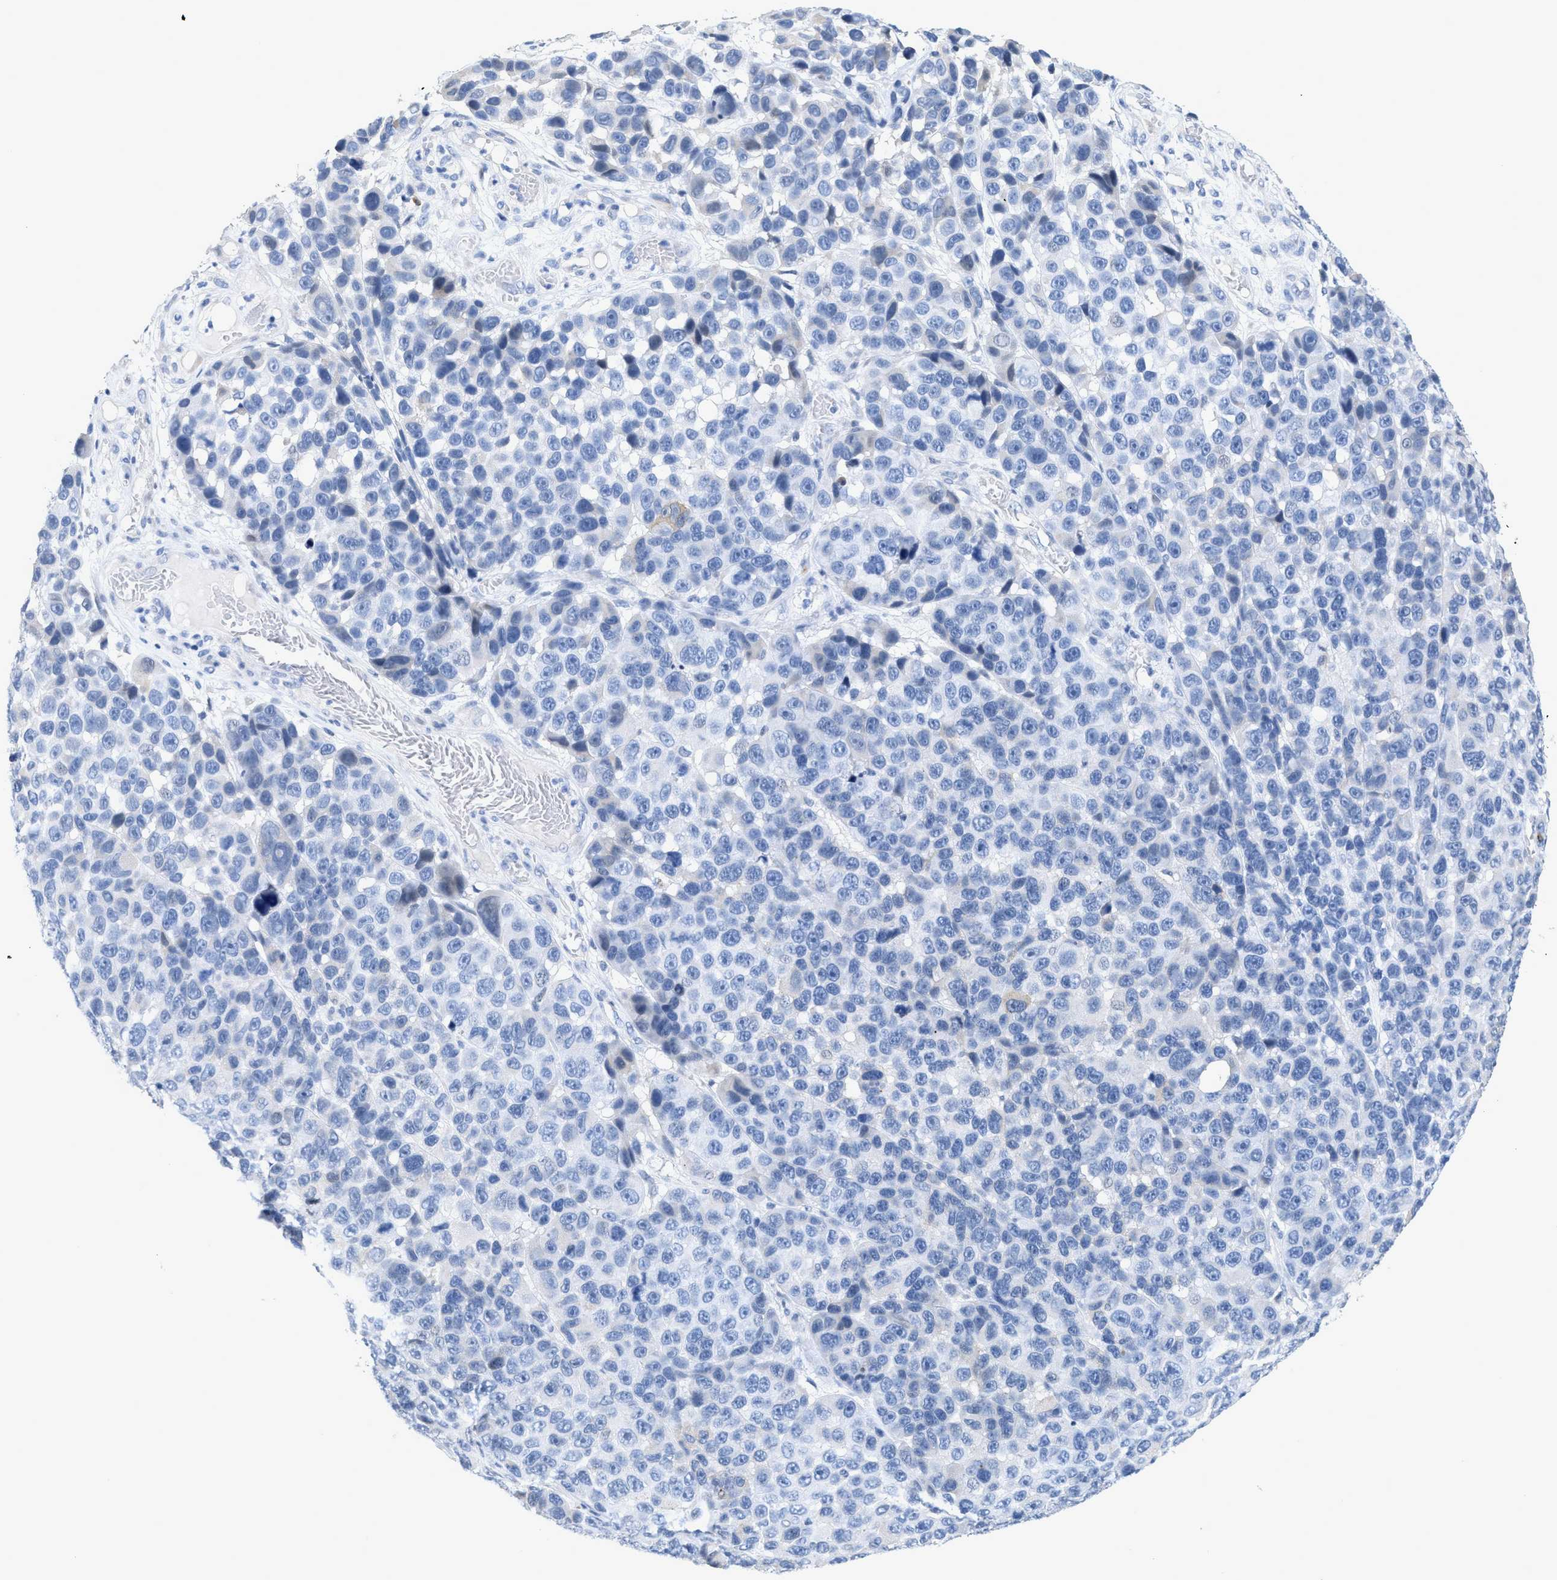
{"staining": {"intensity": "negative", "quantity": "none", "location": "none"}, "tissue": "melanoma", "cell_type": "Tumor cells", "image_type": "cancer", "snomed": [{"axis": "morphology", "description": "Malignant melanoma, NOS"}, {"axis": "topography", "description": "Skin"}], "caption": "Immunohistochemistry of human malignant melanoma shows no staining in tumor cells.", "gene": "CRYM", "patient": {"sex": "male", "age": 53}}